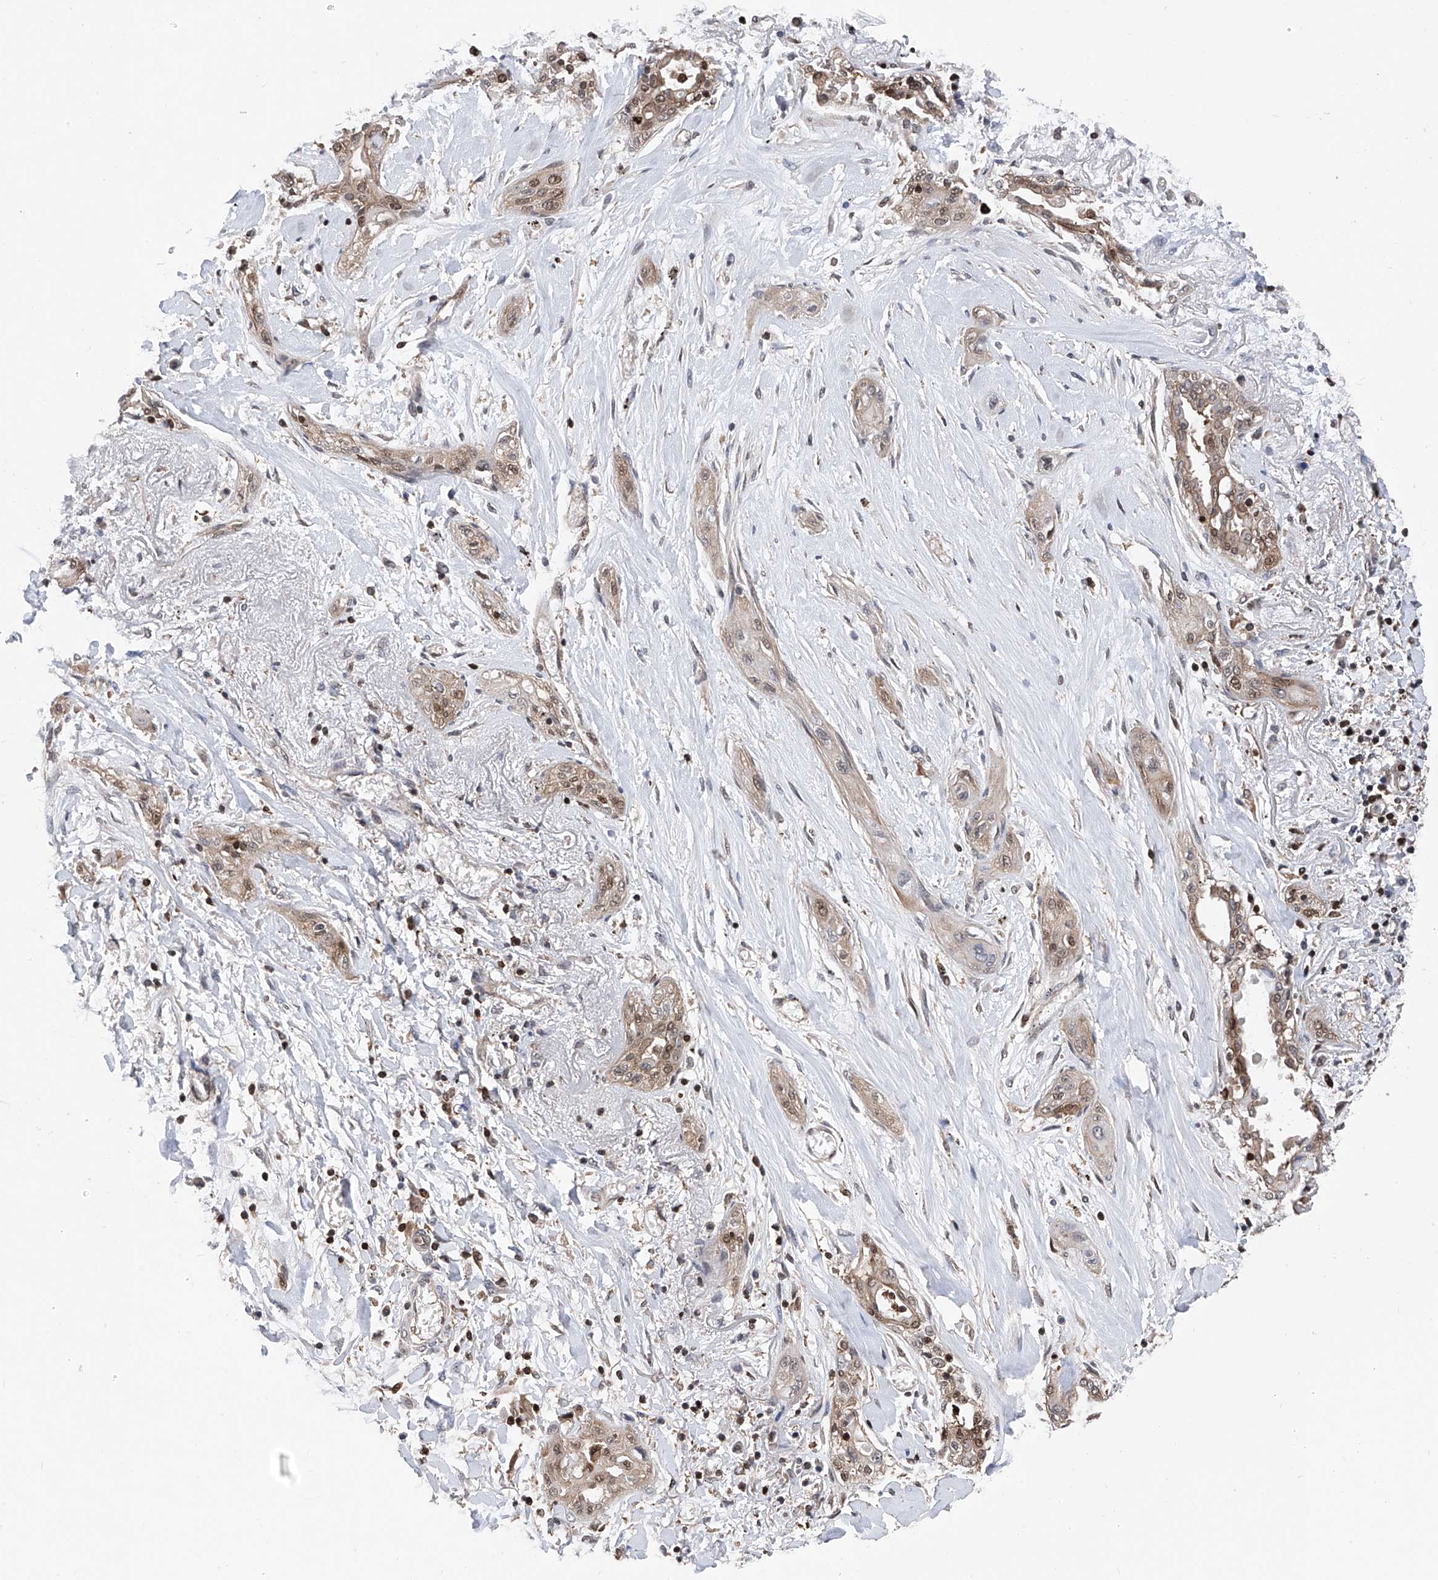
{"staining": {"intensity": "weak", "quantity": "25%-75%", "location": "cytoplasmic/membranous,nuclear"}, "tissue": "lung cancer", "cell_type": "Tumor cells", "image_type": "cancer", "snomed": [{"axis": "morphology", "description": "Squamous cell carcinoma, NOS"}, {"axis": "topography", "description": "Lung"}], "caption": "There is low levels of weak cytoplasmic/membranous and nuclear staining in tumor cells of lung cancer (squamous cell carcinoma), as demonstrated by immunohistochemical staining (brown color).", "gene": "DNAJC9", "patient": {"sex": "female", "age": 47}}